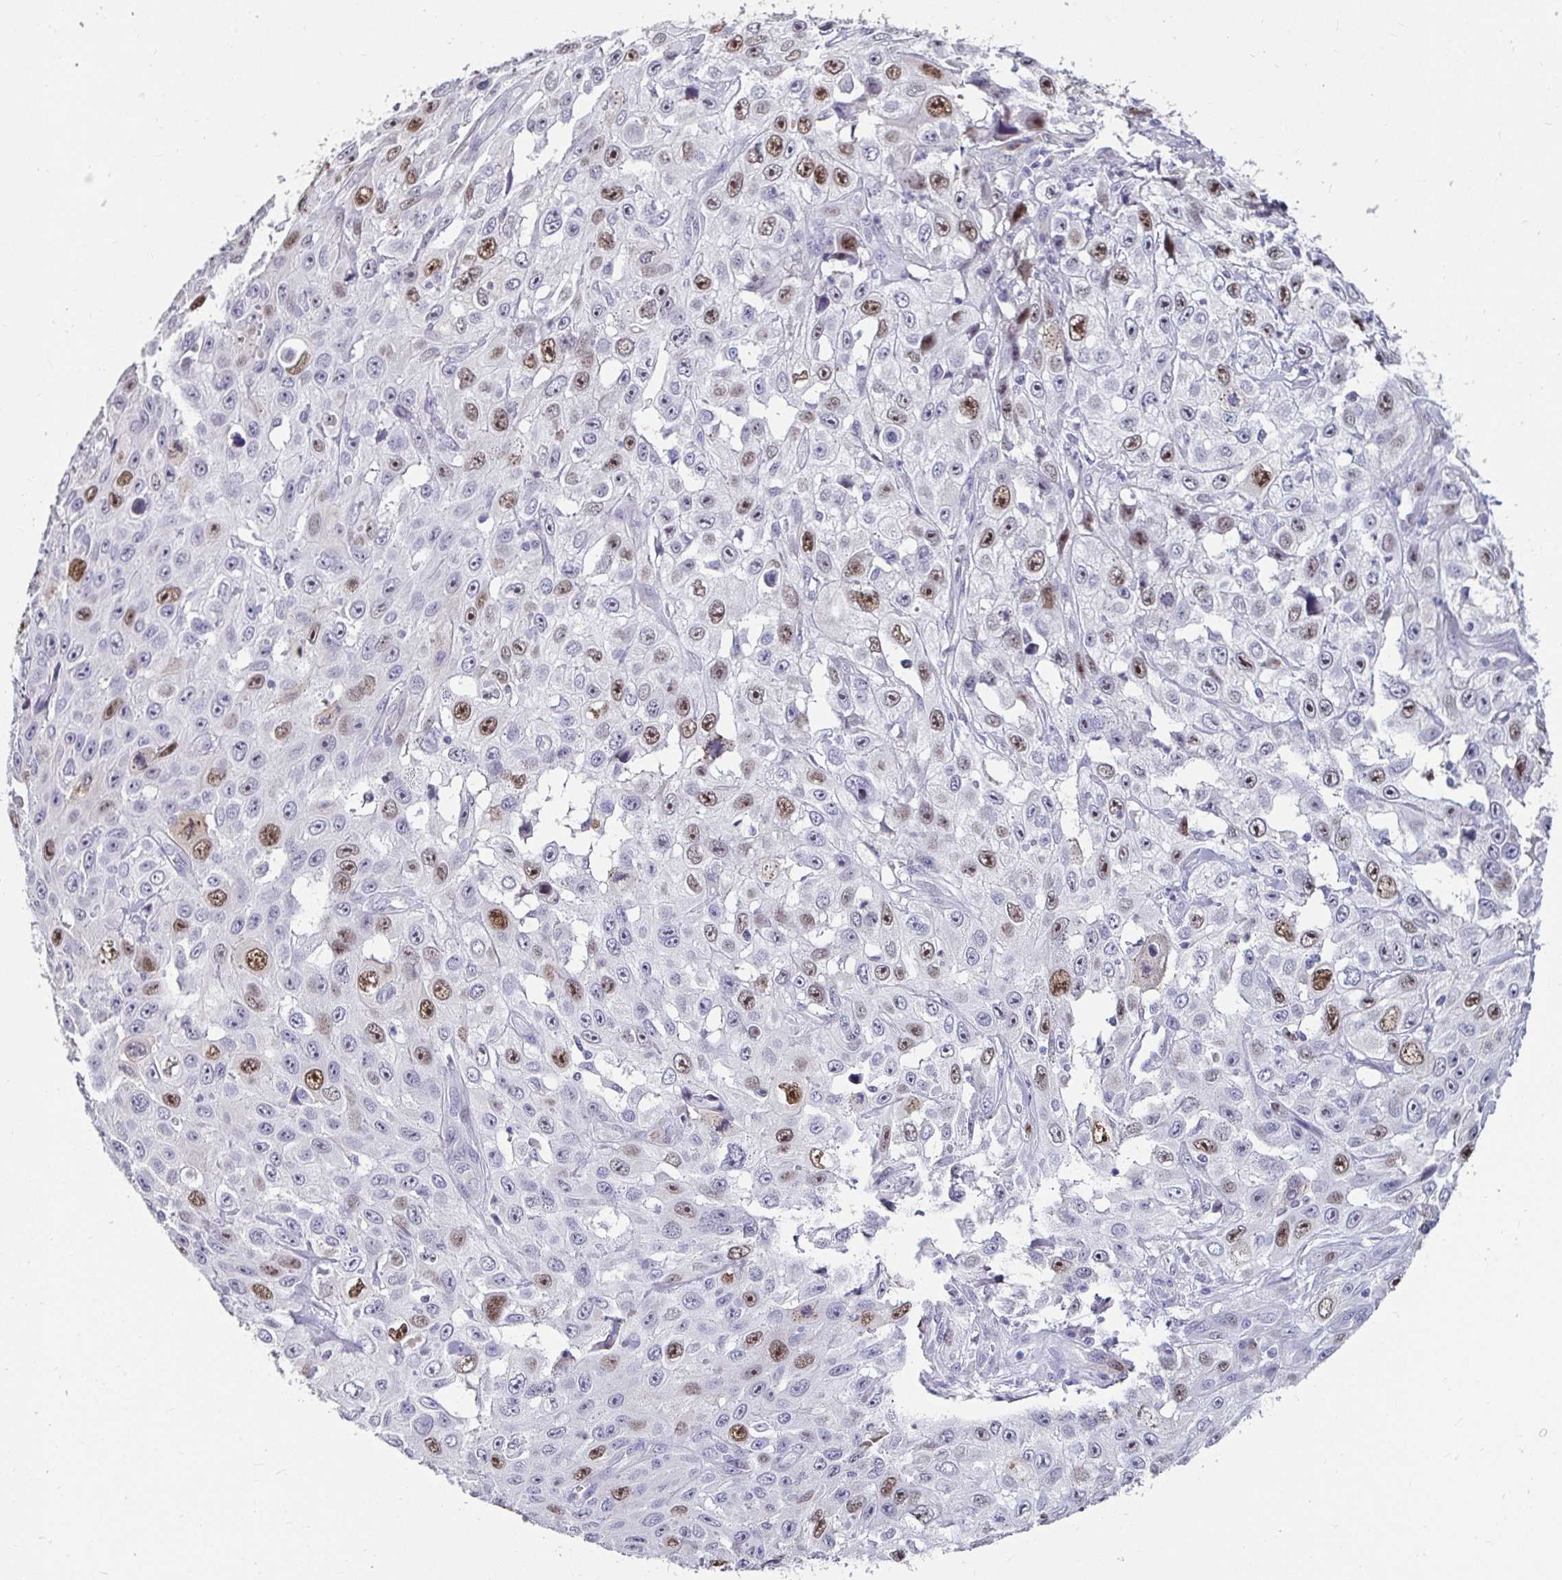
{"staining": {"intensity": "moderate", "quantity": "<25%", "location": "nuclear"}, "tissue": "skin cancer", "cell_type": "Tumor cells", "image_type": "cancer", "snomed": [{"axis": "morphology", "description": "Squamous cell carcinoma, NOS"}, {"axis": "topography", "description": "Skin"}], "caption": "An immunohistochemistry photomicrograph of neoplastic tissue is shown. Protein staining in brown highlights moderate nuclear positivity in squamous cell carcinoma (skin) within tumor cells.", "gene": "ANLN", "patient": {"sex": "male", "age": 82}}